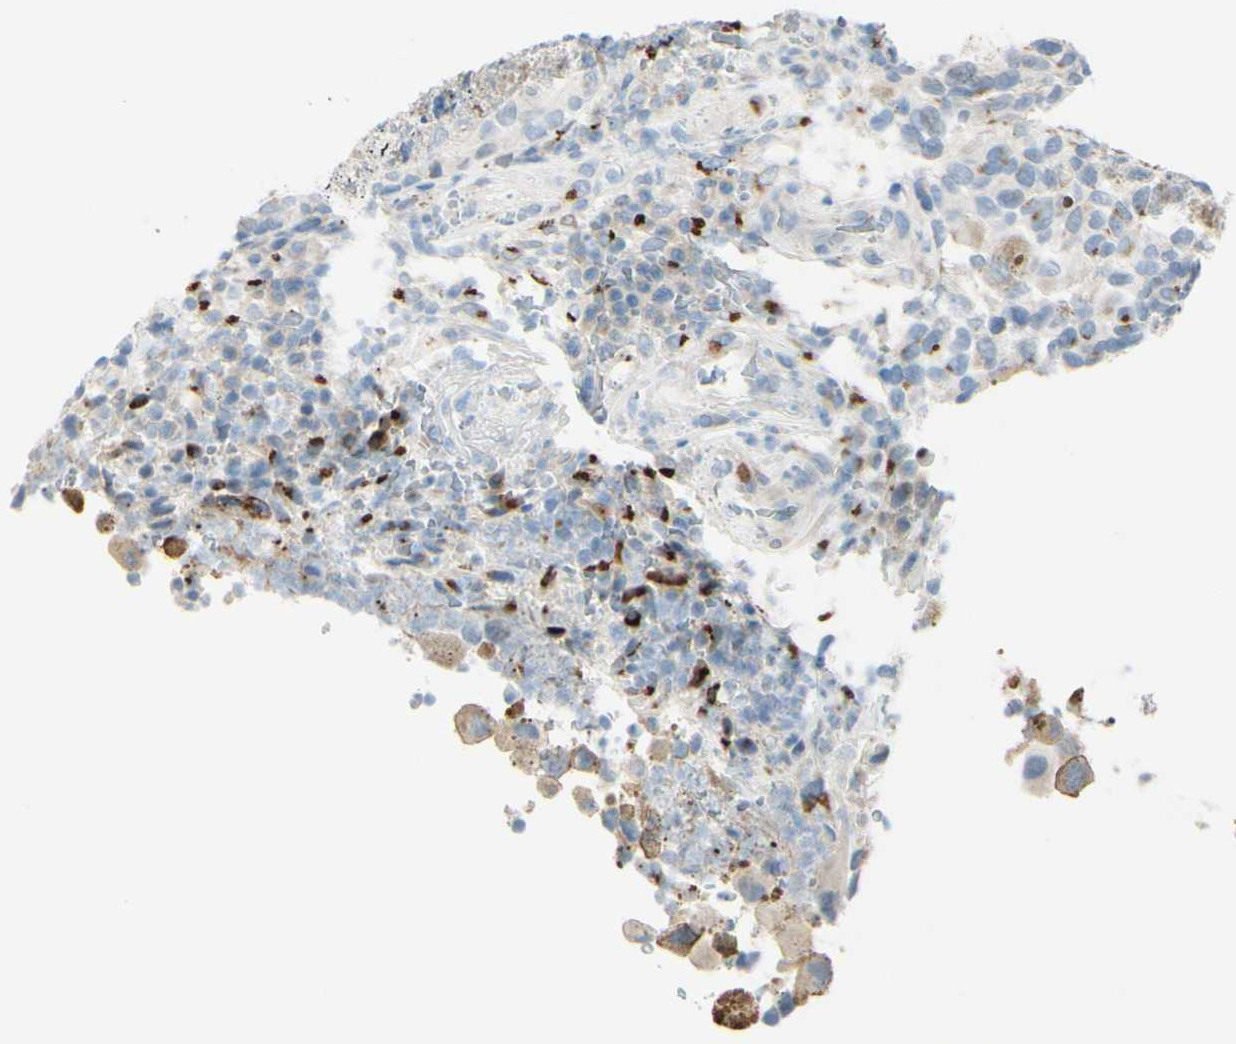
{"staining": {"intensity": "negative", "quantity": "none", "location": "none"}, "tissue": "melanoma", "cell_type": "Tumor cells", "image_type": "cancer", "snomed": [{"axis": "morphology", "description": "Malignant melanoma, NOS"}, {"axis": "topography", "description": "Skin"}], "caption": "This is an immunohistochemistry (IHC) micrograph of melanoma. There is no expression in tumor cells.", "gene": "GALNT5", "patient": {"sex": "female", "age": 73}}